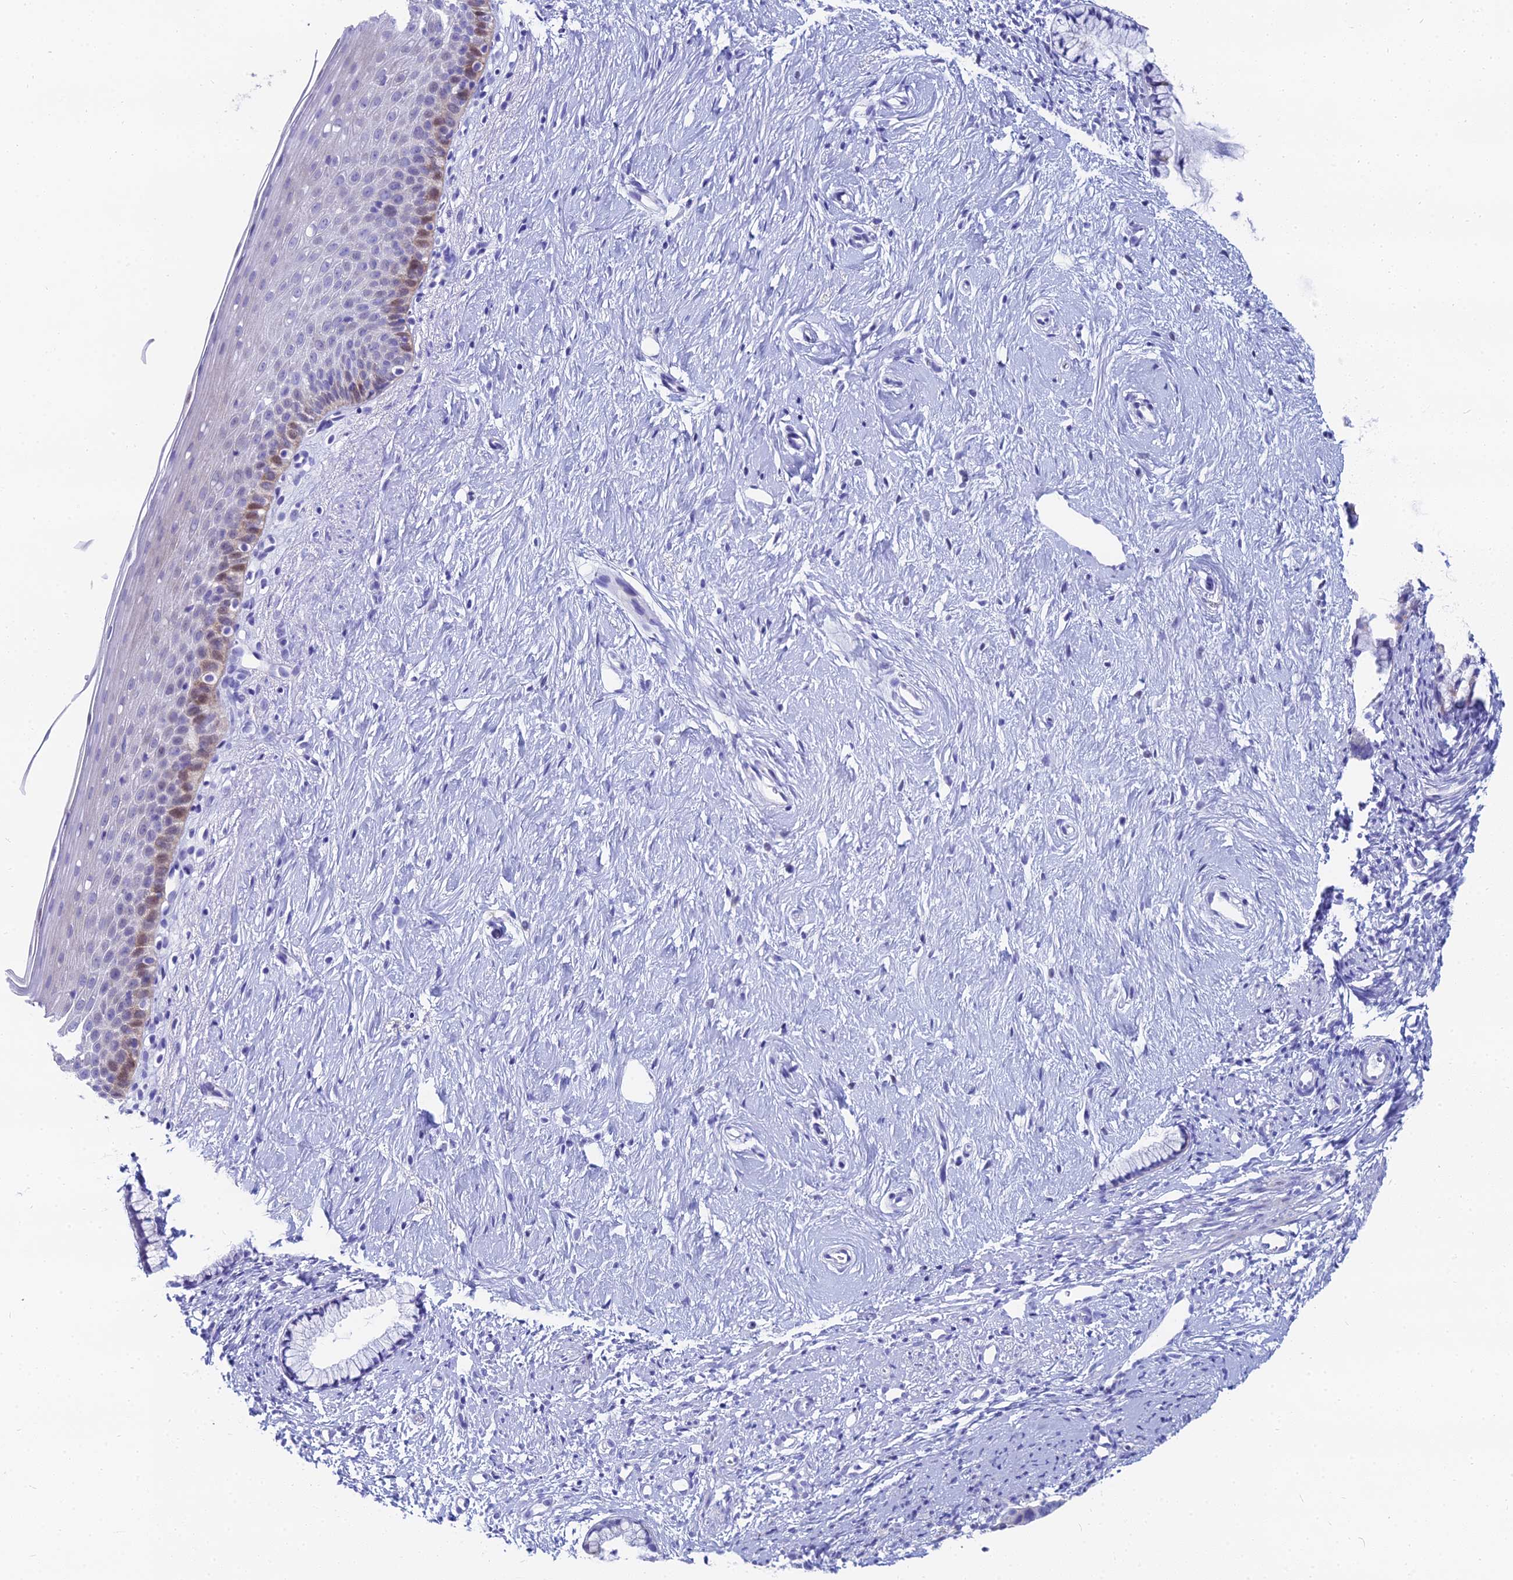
{"staining": {"intensity": "negative", "quantity": "none", "location": "none"}, "tissue": "cervix", "cell_type": "Glandular cells", "image_type": "normal", "snomed": [{"axis": "morphology", "description": "Normal tissue, NOS"}, {"axis": "topography", "description": "Cervix"}], "caption": "Glandular cells are negative for protein expression in benign human cervix. (Stains: DAB (3,3'-diaminobenzidine) immunohistochemistry with hematoxylin counter stain, Microscopy: brightfield microscopy at high magnification).", "gene": "HSPA1L", "patient": {"sex": "female", "age": 57}}